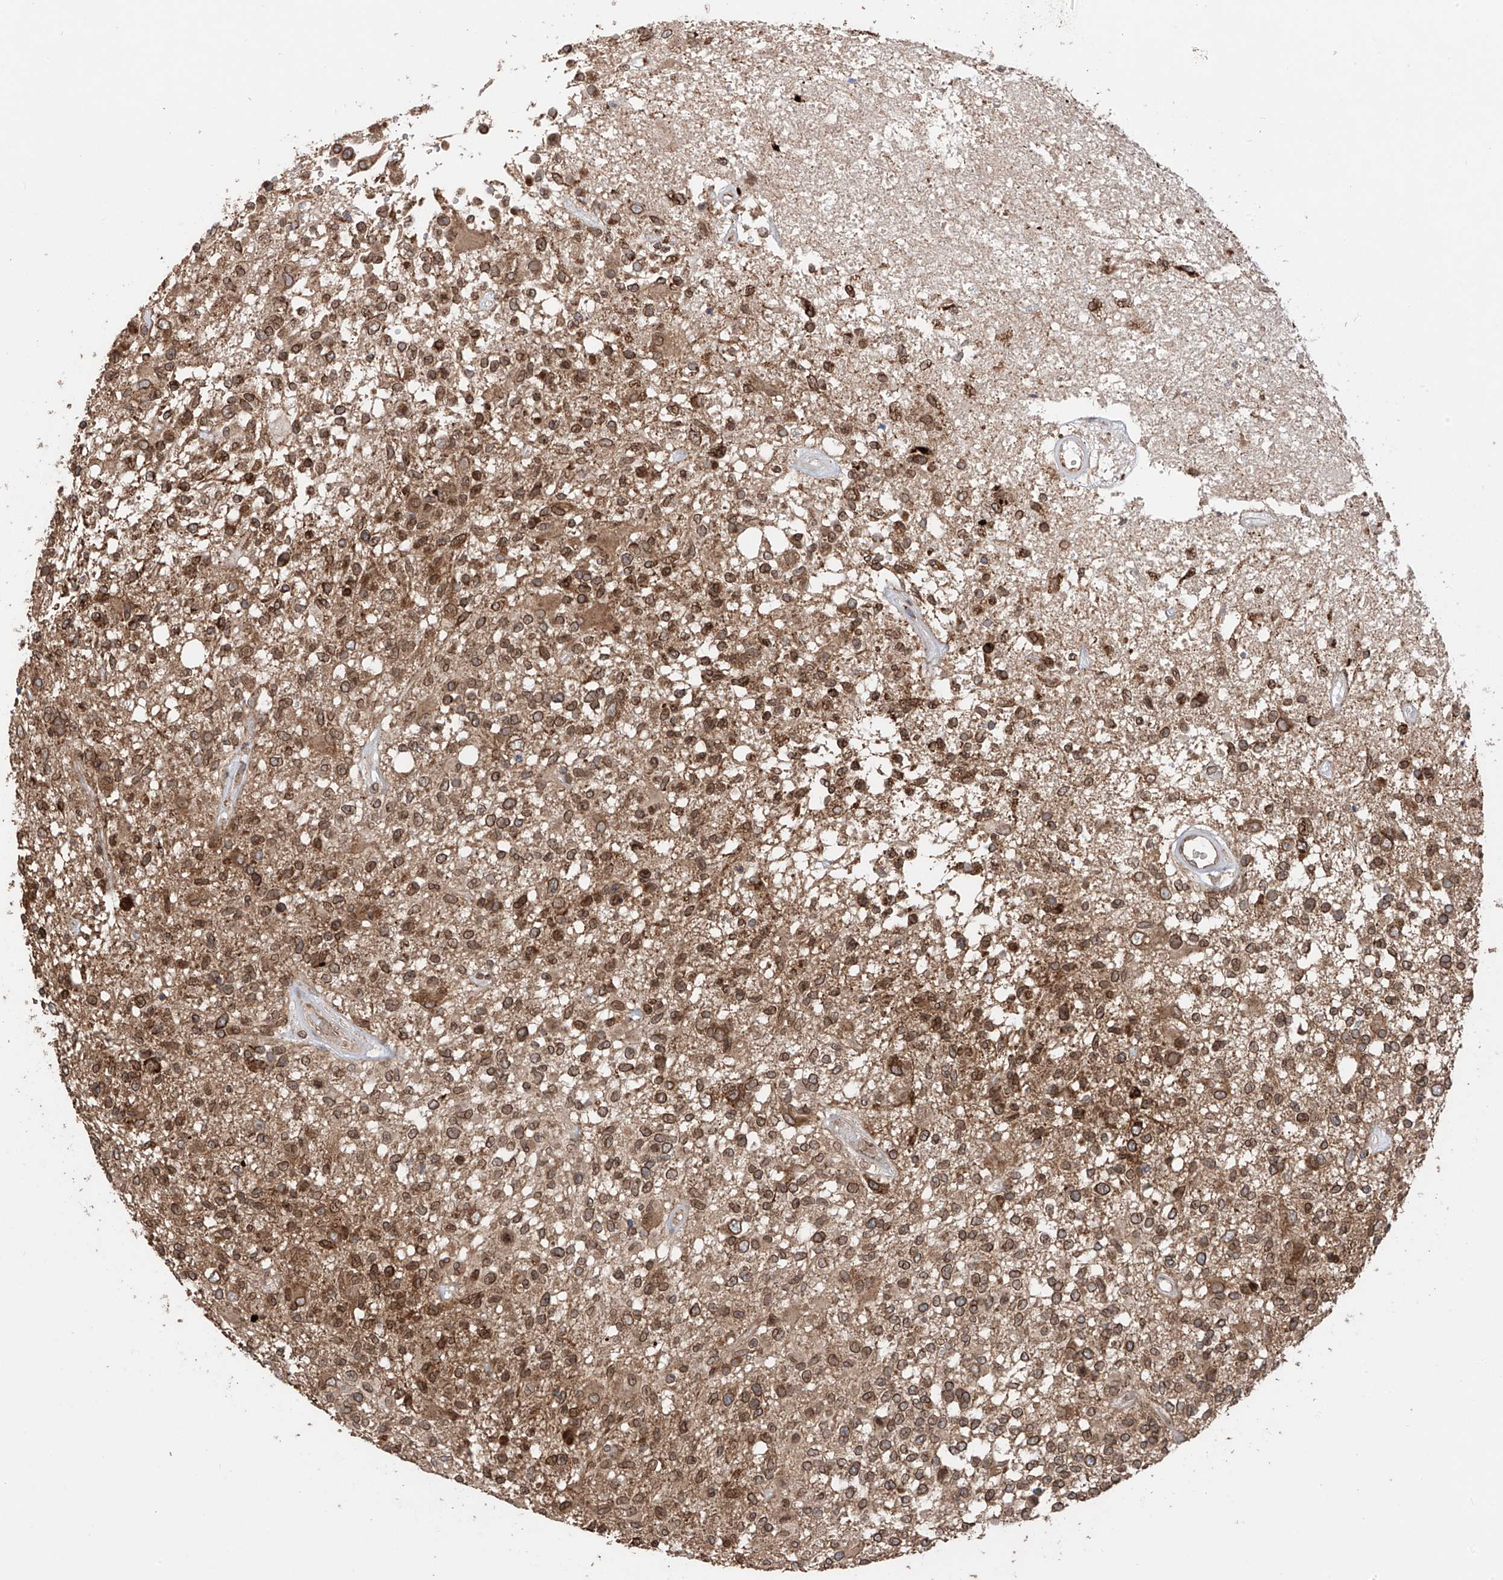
{"staining": {"intensity": "strong", "quantity": ">75%", "location": "cytoplasmic/membranous,nuclear"}, "tissue": "glioma", "cell_type": "Tumor cells", "image_type": "cancer", "snomed": [{"axis": "morphology", "description": "Glioma, malignant, High grade"}, {"axis": "morphology", "description": "Glioblastoma, NOS"}, {"axis": "topography", "description": "Brain"}], "caption": "An image of human glioblastoma stained for a protein displays strong cytoplasmic/membranous and nuclear brown staining in tumor cells. The staining was performed using DAB (3,3'-diaminobenzidine) to visualize the protein expression in brown, while the nuclei were stained in blue with hematoxylin (Magnification: 20x).", "gene": "AHCTF1", "patient": {"sex": "male", "age": 60}}